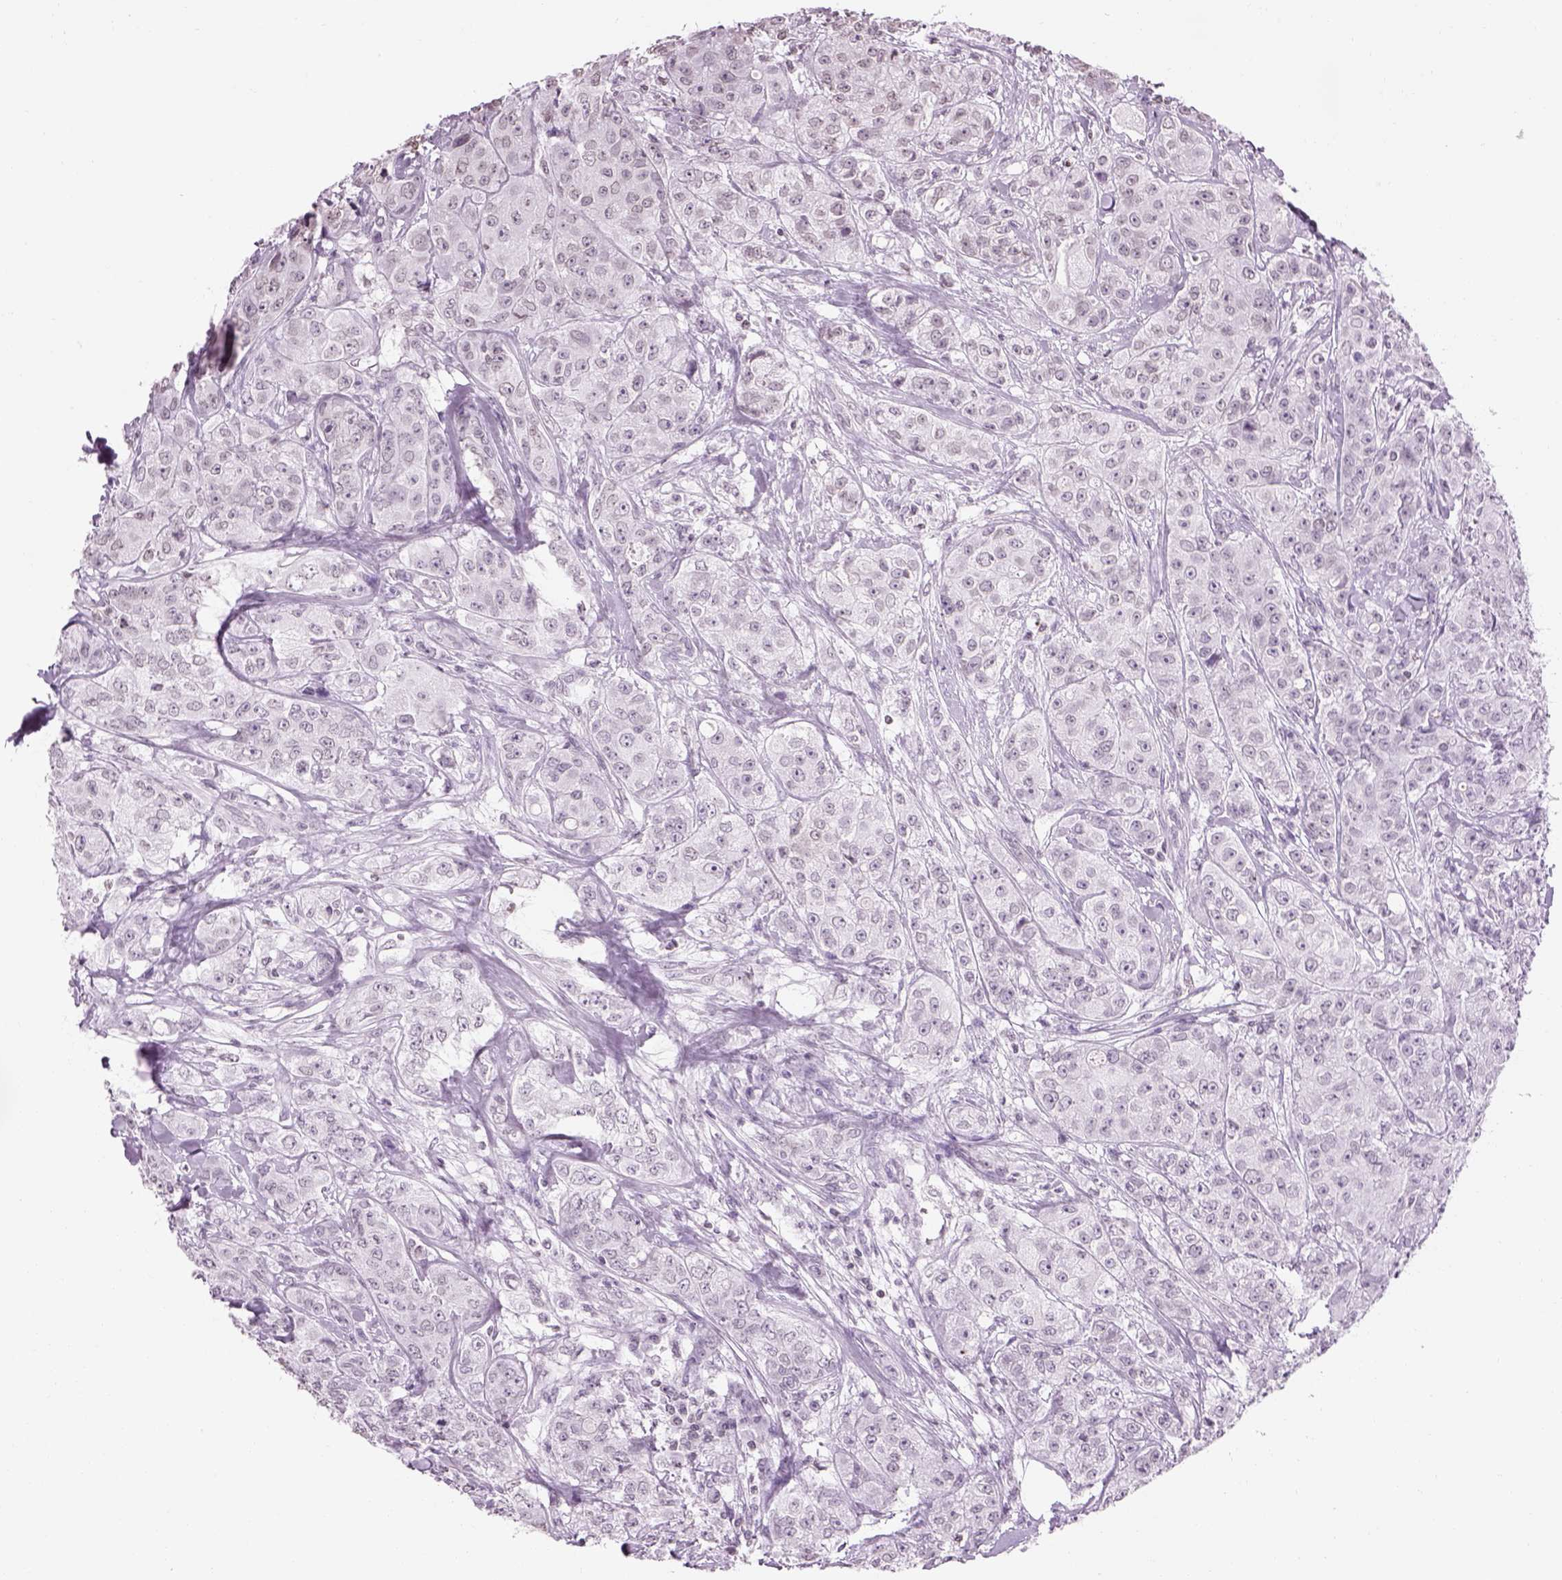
{"staining": {"intensity": "negative", "quantity": "none", "location": "none"}, "tissue": "breast cancer", "cell_type": "Tumor cells", "image_type": "cancer", "snomed": [{"axis": "morphology", "description": "Duct carcinoma"}, {"axis": "topography", "description": "Breast"}], "caption": "A high-resolution histopathology image shows immunohistochemistry staining of breast cancer (intraductal carcinoma), which displays no significant staining in tumor cells. (DAB immunohistochemistry visualized using brightfield microscopy, high magnification).", "gene": "BARHL1", "patient": {"sex": "female", "age": 43}}